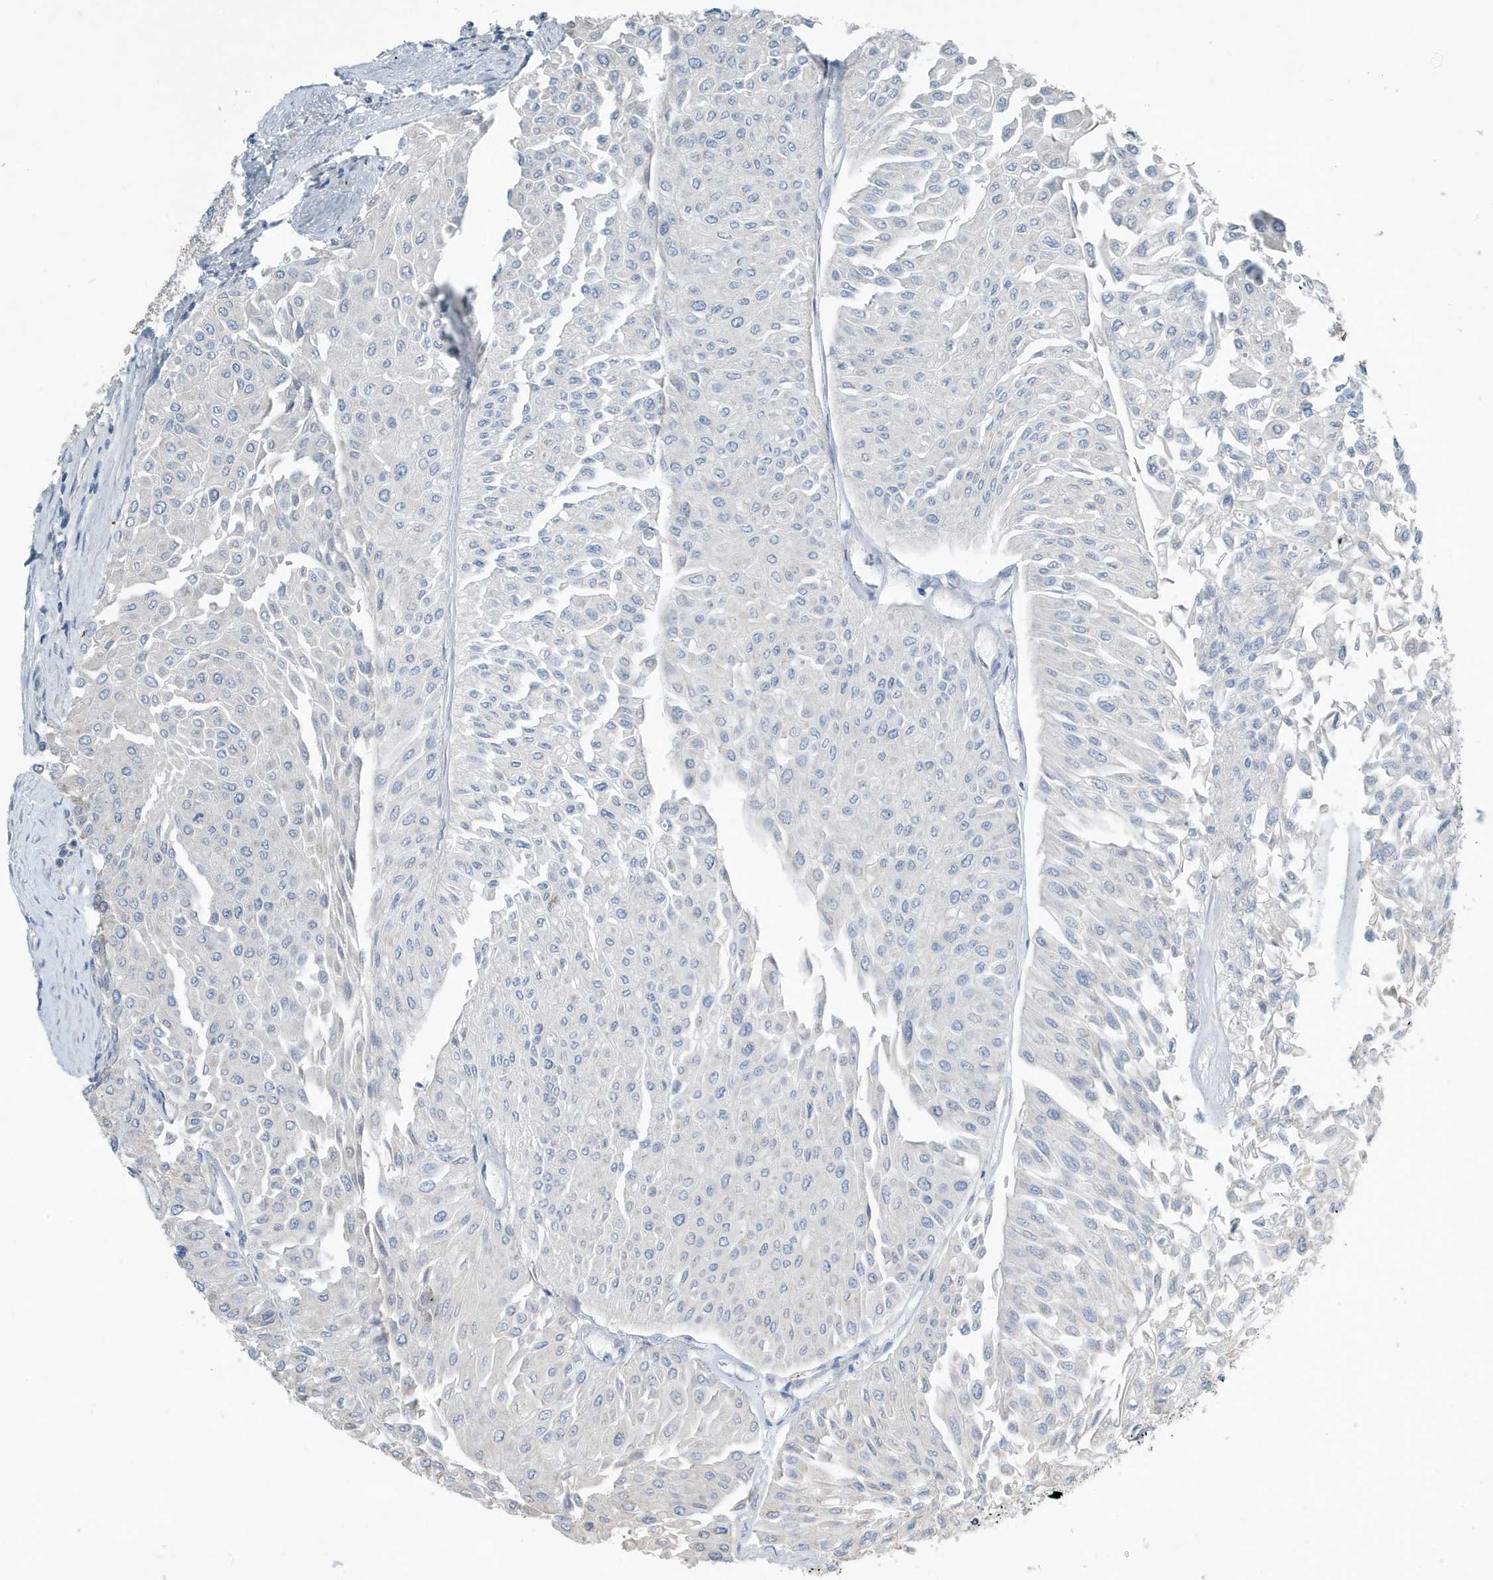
{"staining": {"intensity": "negative", "quantity": "none", "location": "none"}, "tissue": "urothelial cancer", "cell_type": "Tumor cells", "image_type": "cancer", "snomed": [{"axis": "morphology", "description": "Urothelial carcinoma, Low grade"}, {"axis": "topography", "description": "Urinary bladder"}], "caption": "Protein analysis of low-grade urothelial carcinoma reveals no significant expression in tumor cells. (Brightfield microscopy of DAB IHC at high magnification).", "gene": "UGT2B4", "patient": {"sex": "male", "age": 67}}